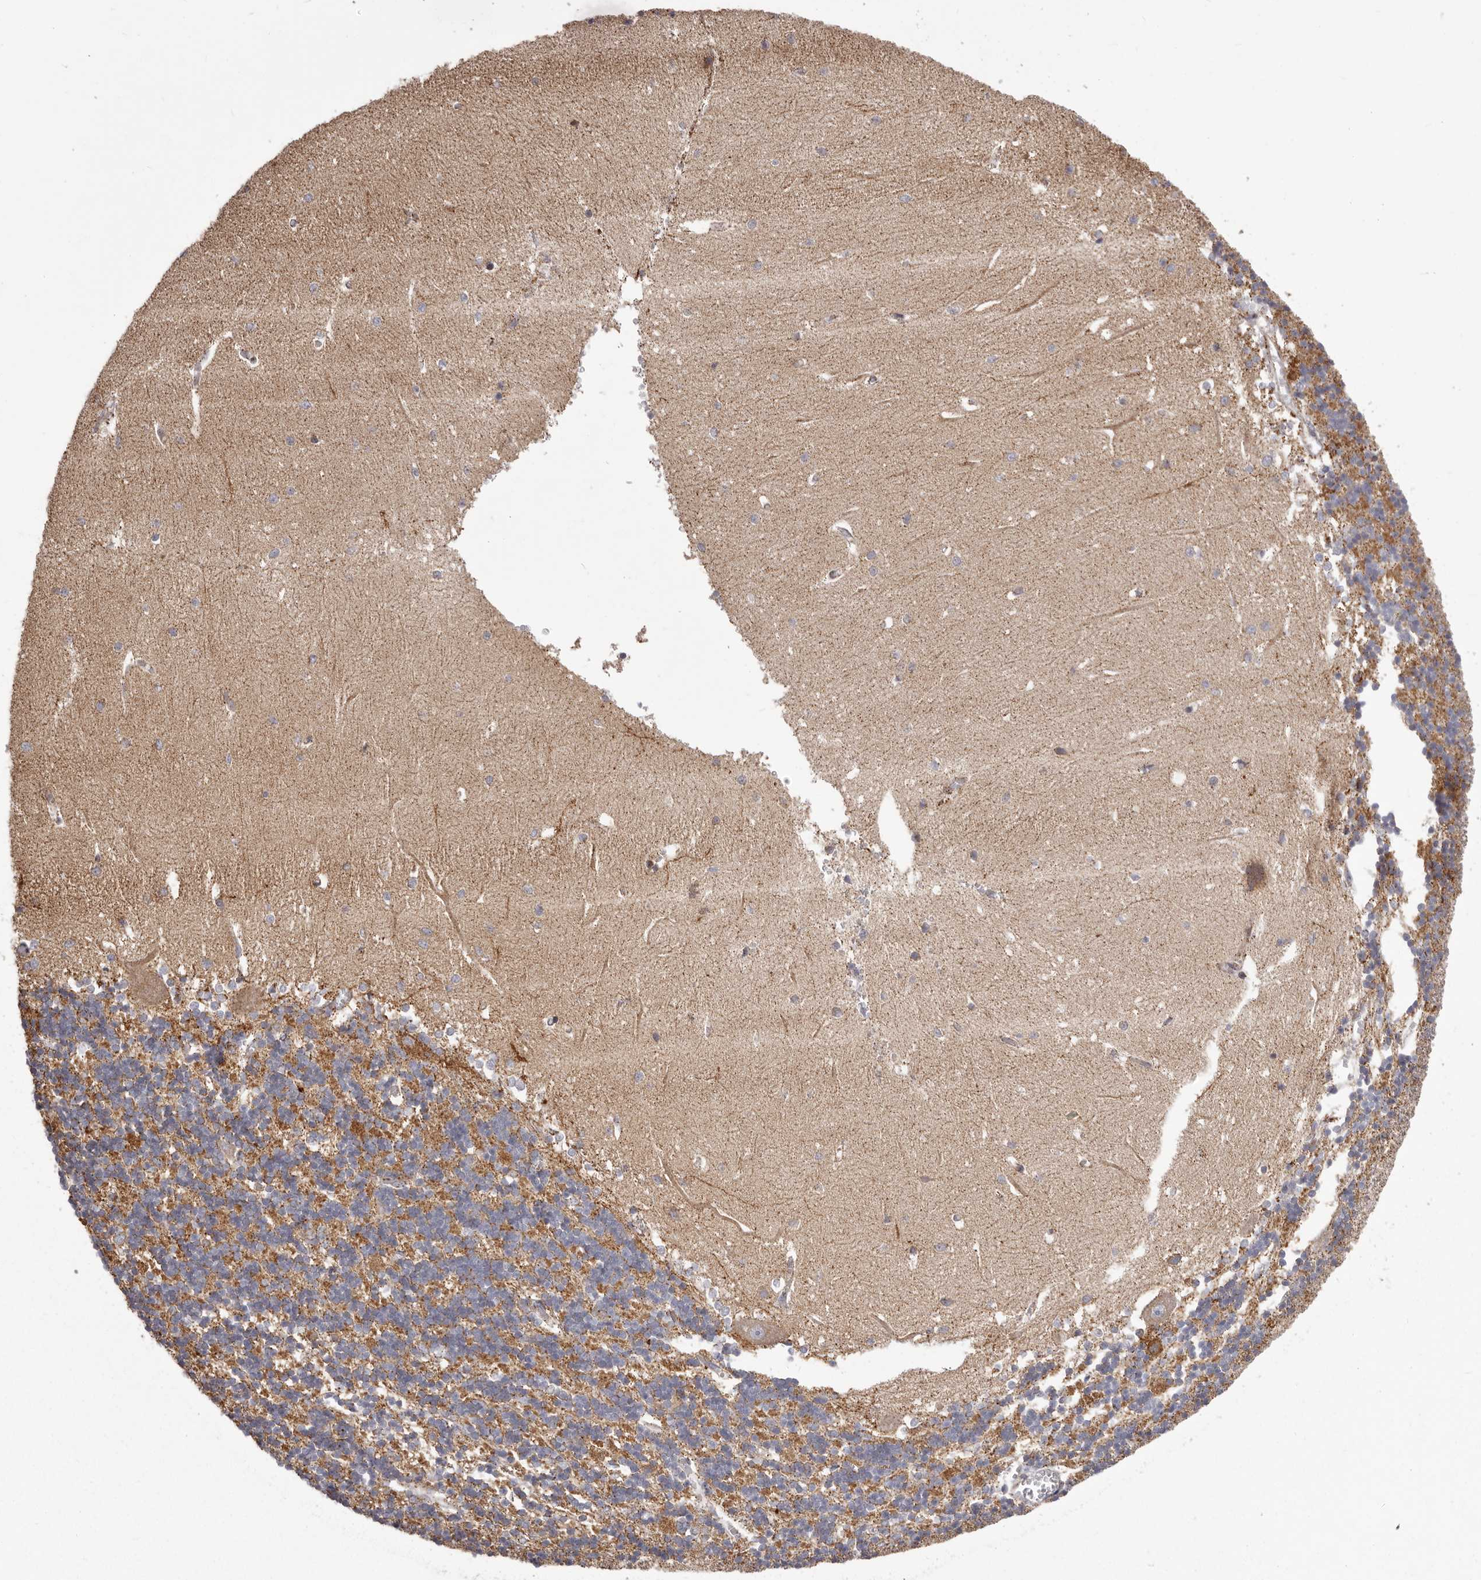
{"staining": {"intensity": "weak", "quantity": ">75%", "location": "cytoplasmic/membranous"}, "tissue": "cerebellum", "cell_type": "Cells in granular layer", "image_type": "normal", "snomed": [{"axis": "morphology", "description": "Normal tissue, NOS"}, {"axis": "topography", "description": "Cerebellum"}], "caption": "This histopathology image demonstrates unremarkable cerebellum stained with immunohistochemistry to label a protein in brown. The cytoplasmic/membranous of cells in granular layer show weak positivity for the protein. Nuclei are counter-stained blue.", "gene": "CHRM2", "patient": {"sex": "male", "age": 37}}